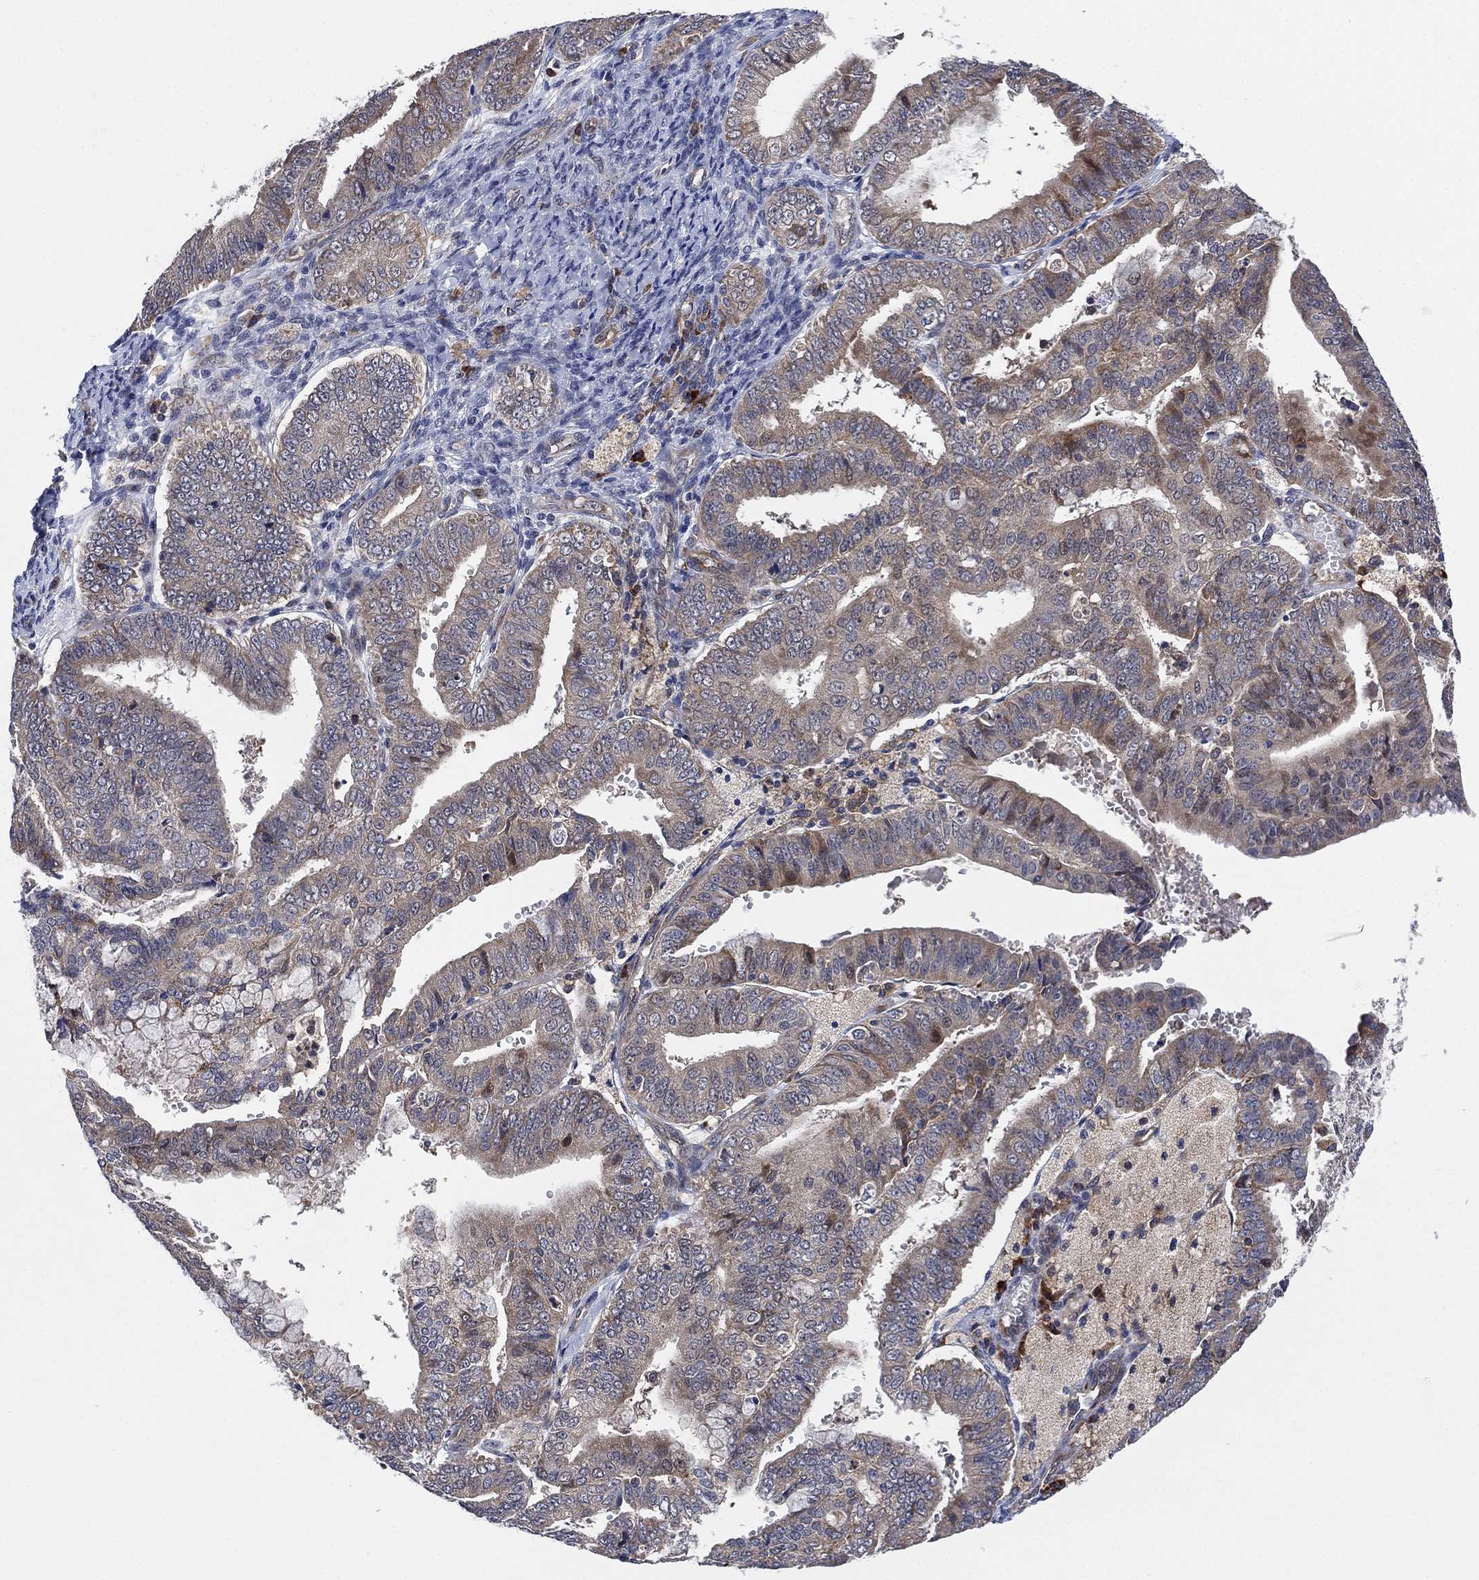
{"staining": {"intensity": "weak", "quantity": "<25%", "location": "cytoplasmic/membranous"}, "tissue": "endometrial cancer", "cell_type": "Tumor cells", "image_type": "cancer", "snomed": [{"axis": "morphology", "description": "Adenocarcinoma, NOS"}, {"axis": "topography", "description": "Endometrium"}], "caption": "DAB immunohistochemical staining of human endometrial cancer (adenocarcinoma) shows no significant staining in tumor cells.", "gene": "FES", "patient": {"sex": "female", "age": 63}}